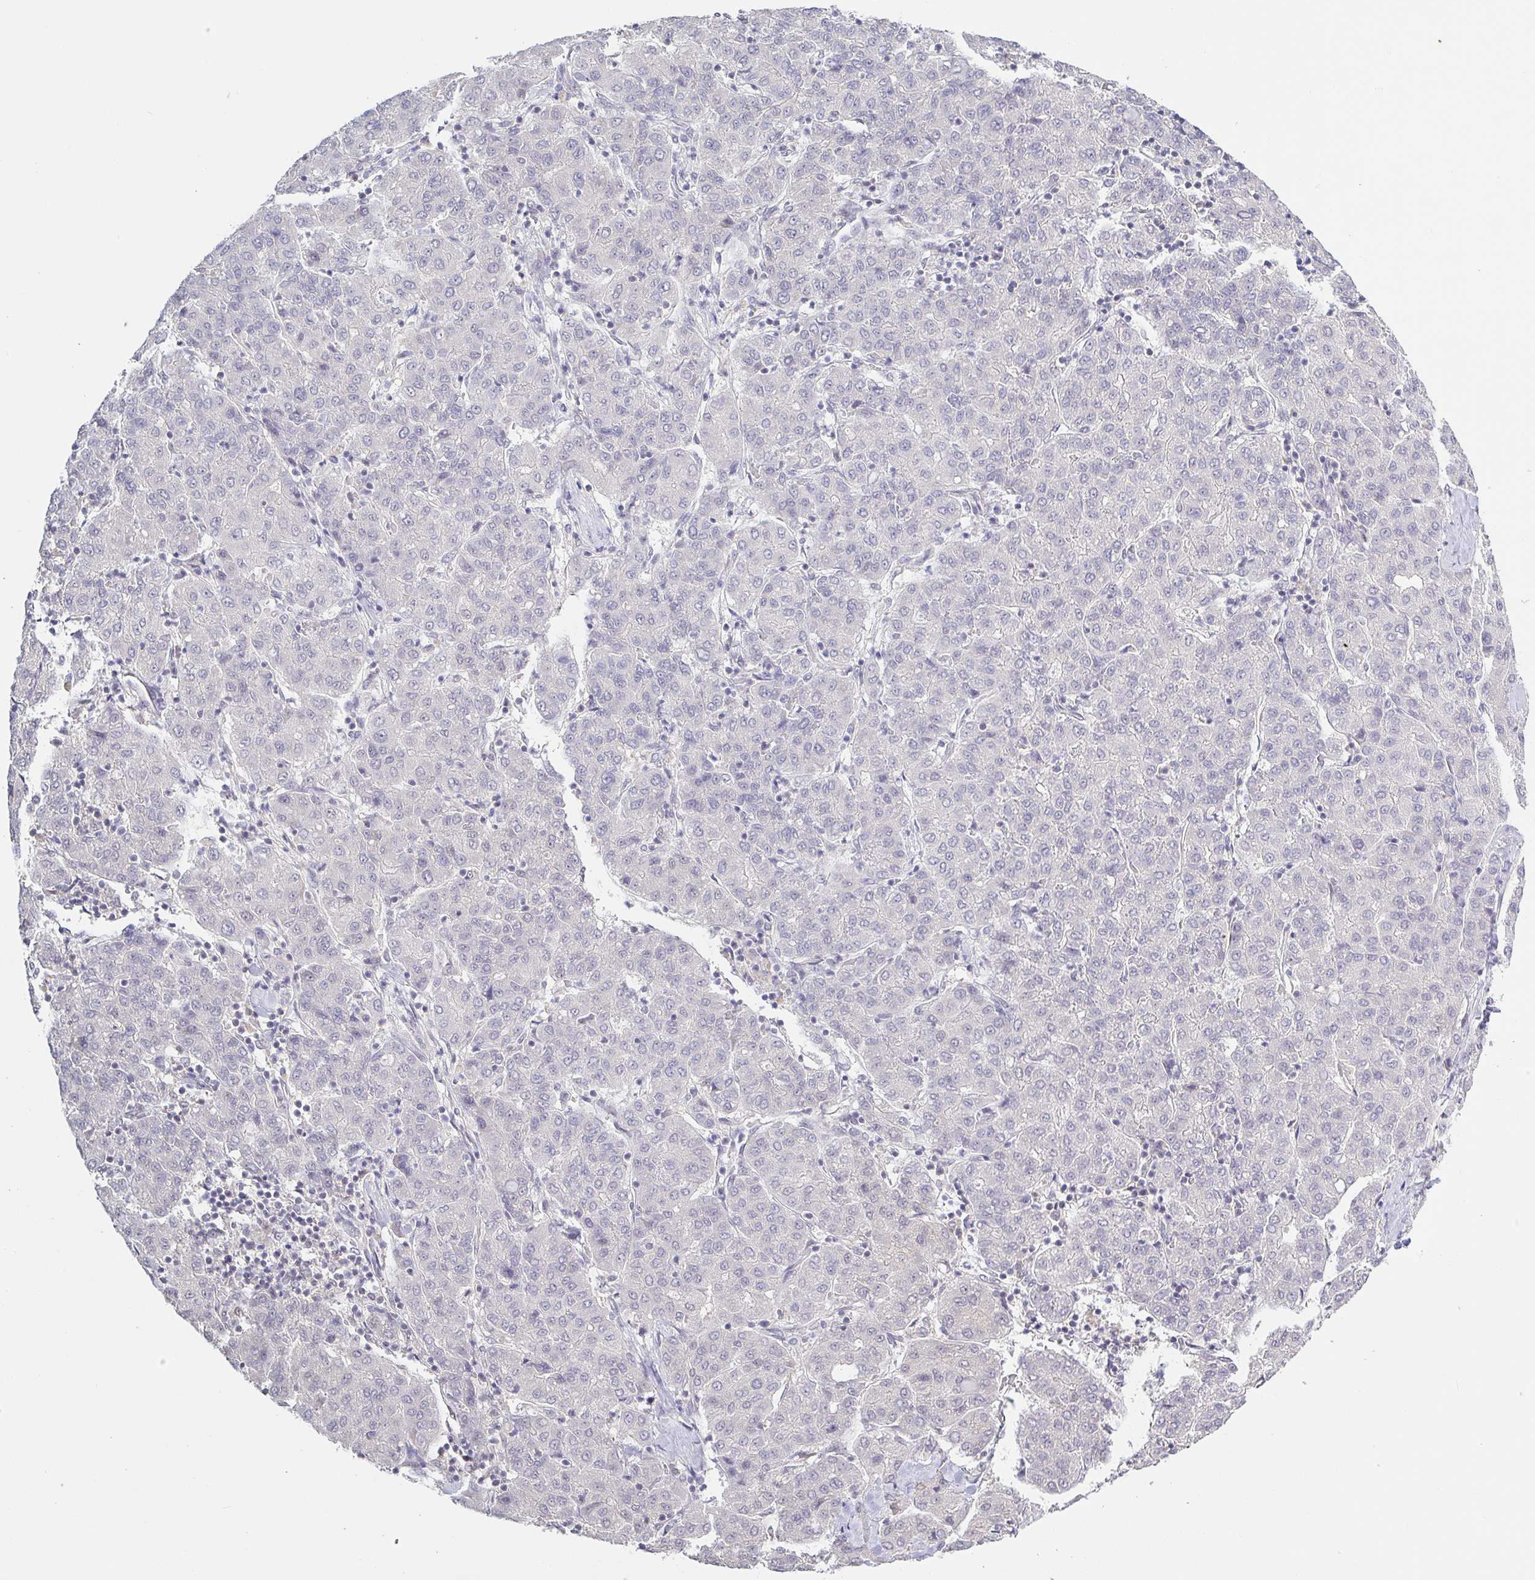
{"staining": {"intensity": "negative", "quantity": "none", "location": "none"}, "tissue": "liver cancer", "cell_type": "Tumor cells", "image_type": "cancer", "snomed": [{"axis": "morphology", "description": "Carcinoma, Hepatocellular, NOS"}, {"axis": "topography", "description": "Liver"}], "caption": "Immunohistochemistry of human hepatocellular carcinoma (liver) exhibits no staining in tumor cells. (Immunohistochemistry, brightfield microscopy, high magnification).", "gene": "HYPK", "patient": {"sex": "male", "age": 65}}